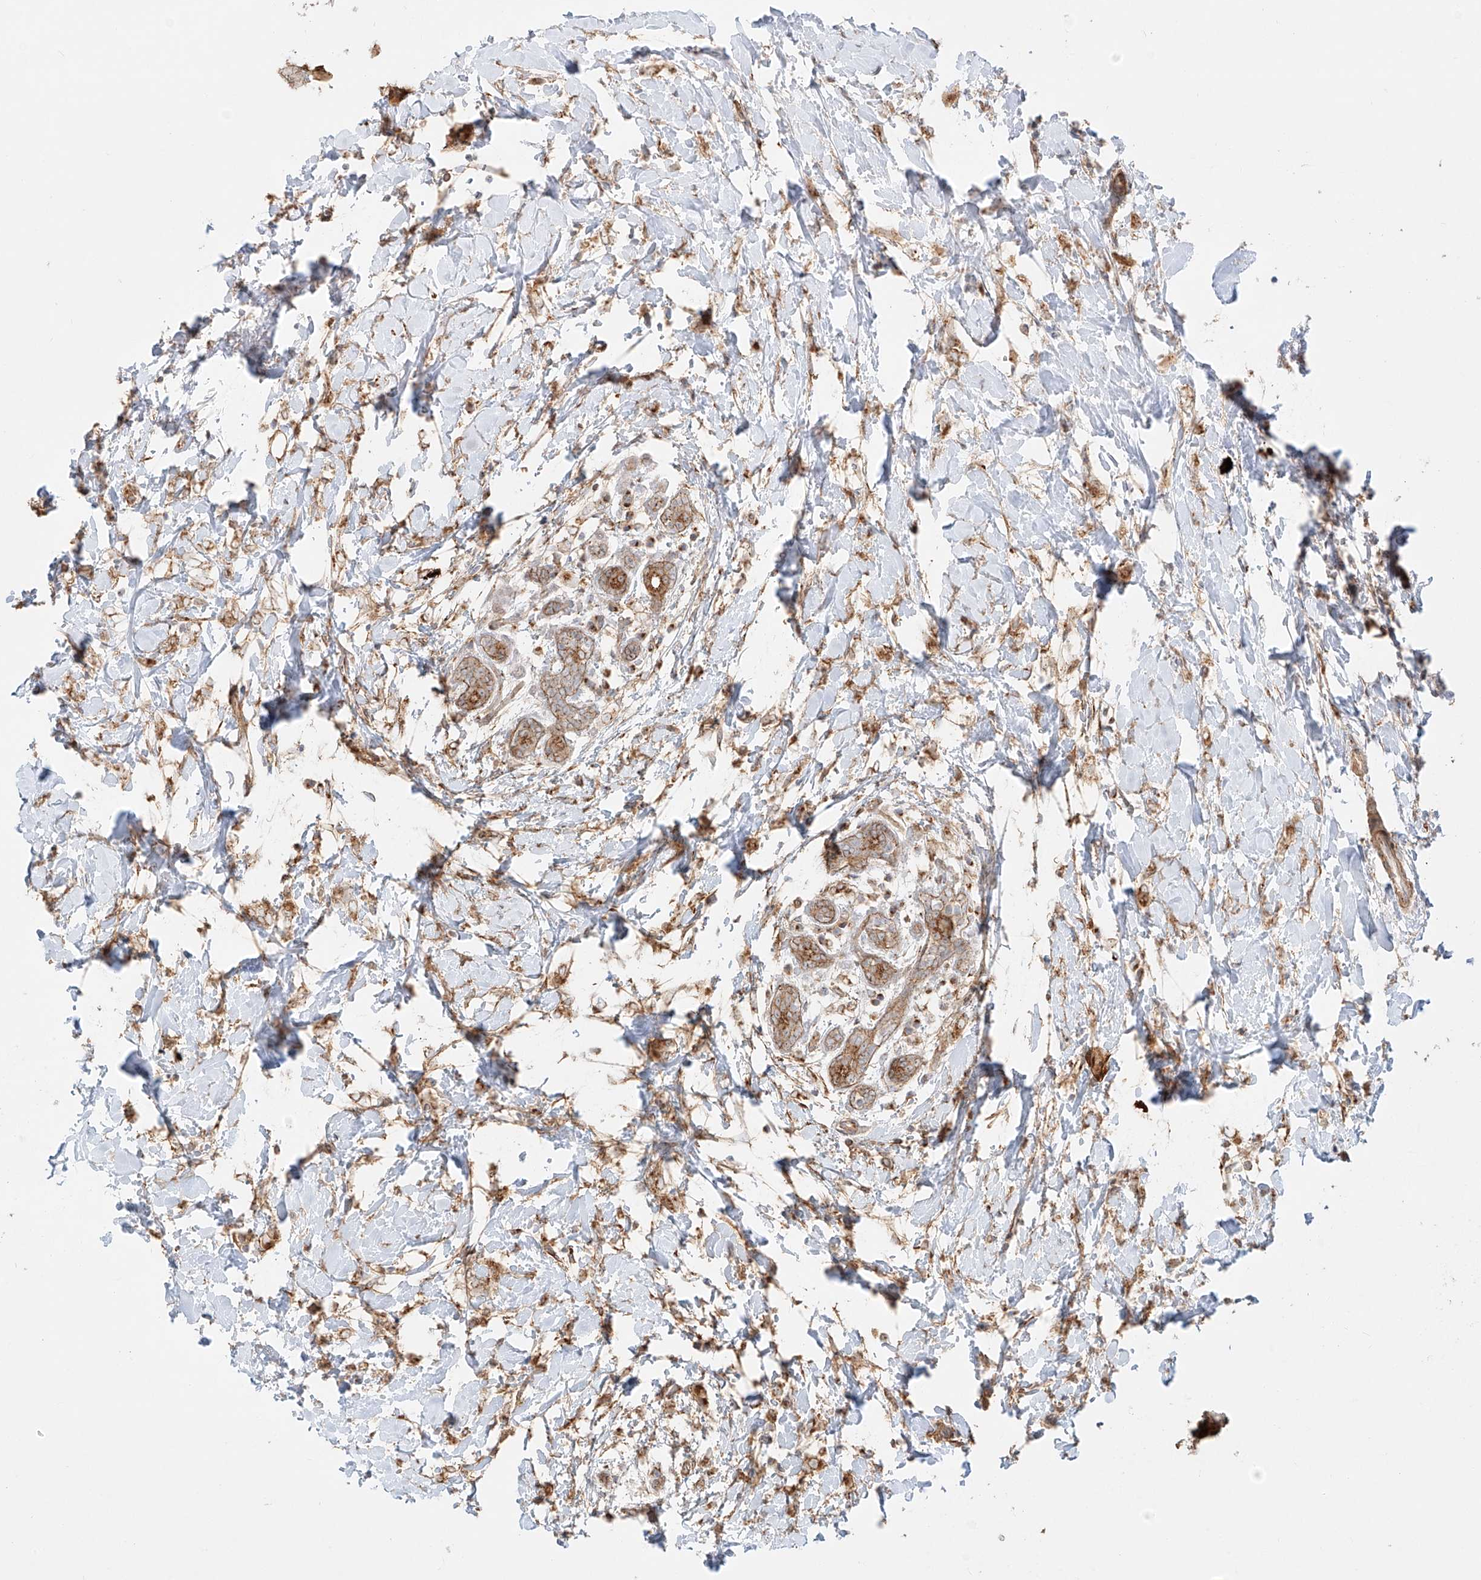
{"staining": {"intensity": "moderate", "quantity": ">75%", "location": "cytoplasmic/membranous"}, "tissue": "breast cancer", "cell_type": "Tumor cells", "image_type": "cancer", "snomed": [{"axis": "morphology", "description": "Normal tissue, NOS"}, {"axis": "morphology", "description": "Lobular carcinoma"}, {"axis": "topography", "description": "Breast"}], "caption": "Lobular carcinoma (breast) stained with a brown dye exhibits moderate cytoplasmic/membranous positive positivity in approximately >75% of tumor cells.", "gene": "ZNF287", "patient": {"sex": "female", "age": 47}}